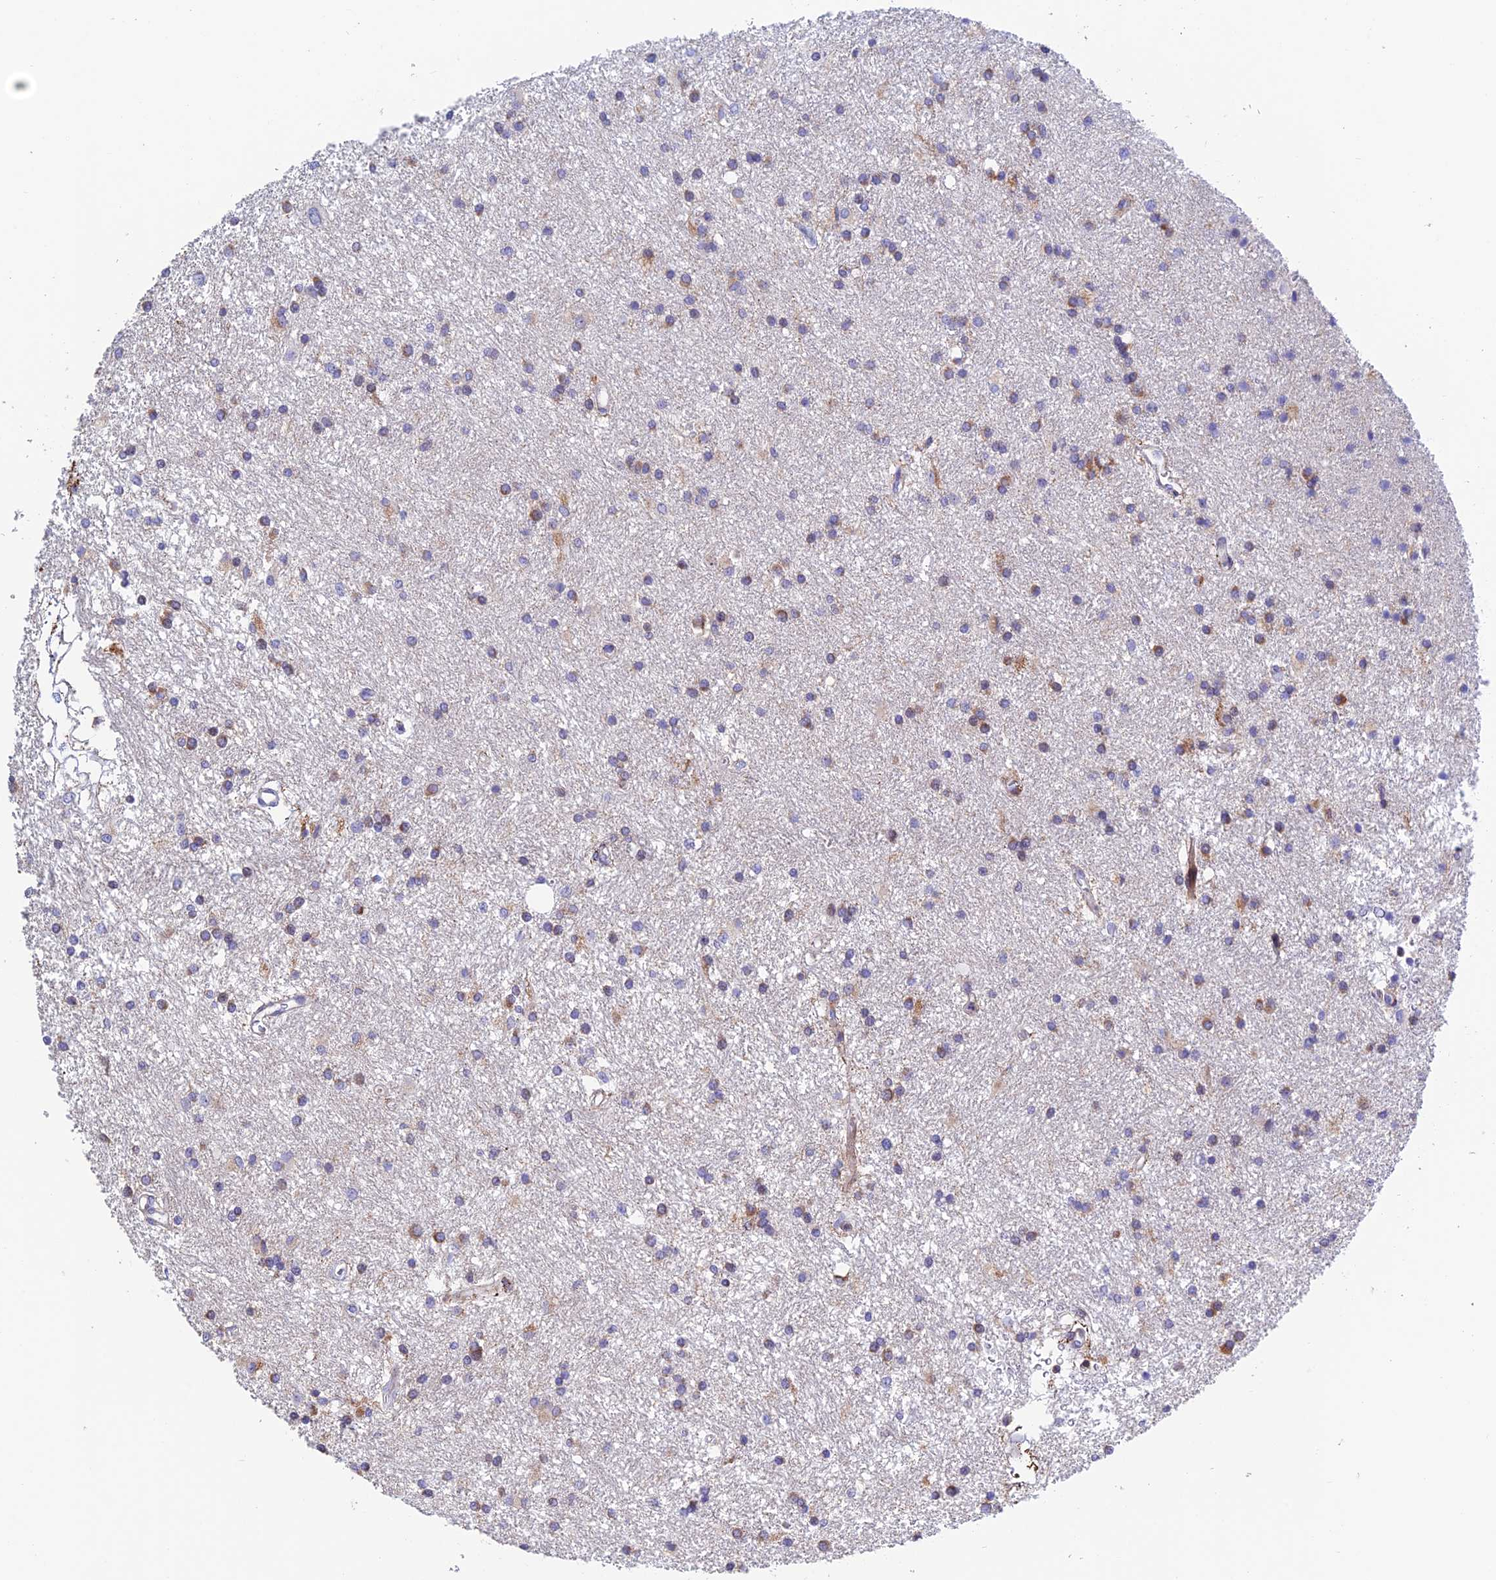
{"staining": {"intensity": "weak", "quantity": "25%-75%", "location": "cytoplasmic/membranous"}, "tissue": "glioma", "cell_type": "Tumor cells", "image_type": "cancer", "snomed": [{"axis": "morphology", "description": "Glioma, malignant, High grade"}, {"axis": "topography", "description": "Brain"}], "caption": "The photomicrograph demonstrates staining of malignant glioma (high-grade), revealing weak cytoplasmic/membranous protein expression (brown color) within tumor cells.", "gene": "PRIM1", "patient": {"sex": "male", "age": 77}}